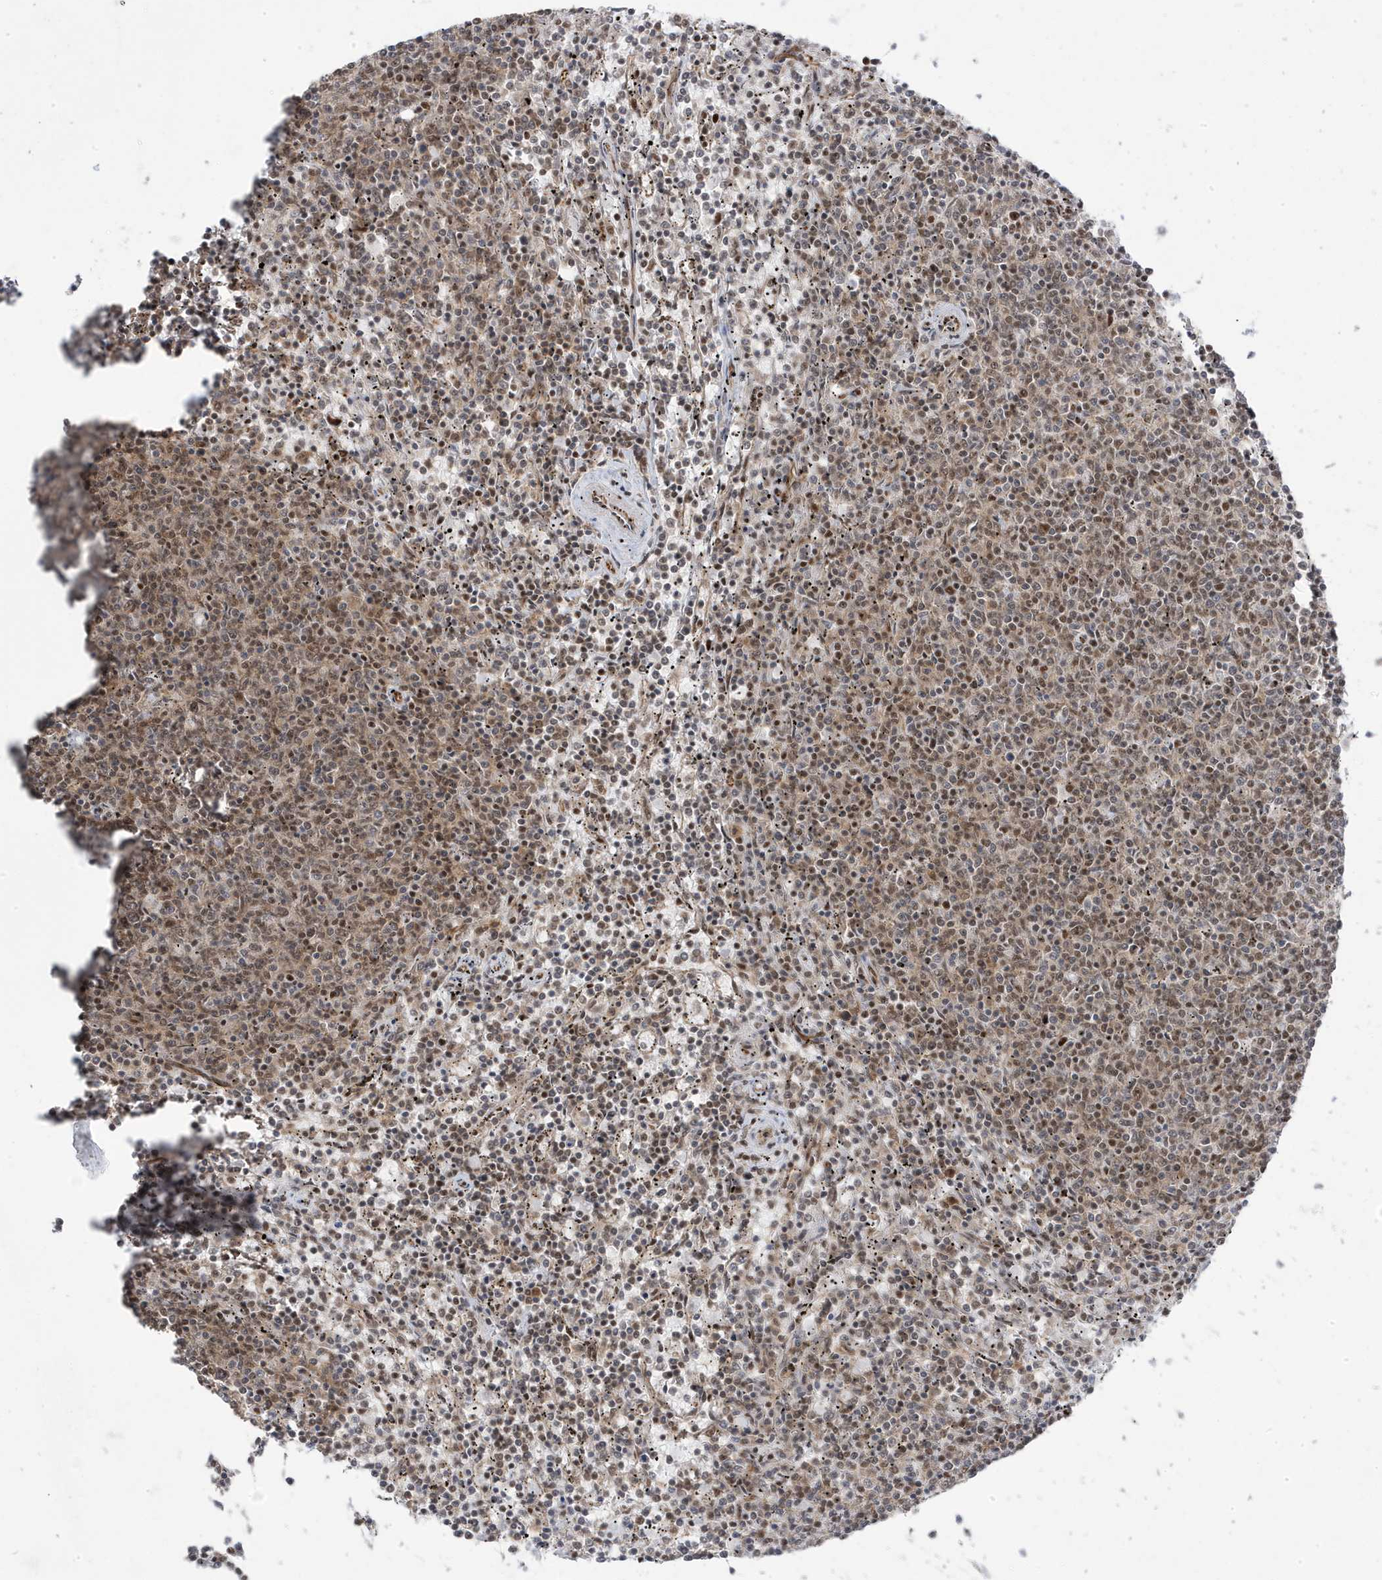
{"staining": {"intensity": "moderate", "quantity": "25%-75%", "location": "cytoplasmic/membranous,nuclear"}, "tissue": "lymphoma", "cell_type": "Tumor cells", "image_type": "cancer", "snomed": [{"axis": "morphology", "description": "Malignant lymphoma, non-Hodgkin's type, Low grade"}, {"axis": "topography", "description": "Spleen"}], "caption": "IHC photomicrograph of neoplastic tissue: lymphoma stained using immunohistochemistry exhibits medium levels of moderate protein expression localized specifically in the cytoplasmic/membranous and nuclear of tumor cells, appearing as a cytoplasmic/membranous and nuclear brown color.", "gene": "MTREX", "patient": {"sex": "female", "age": 50}}